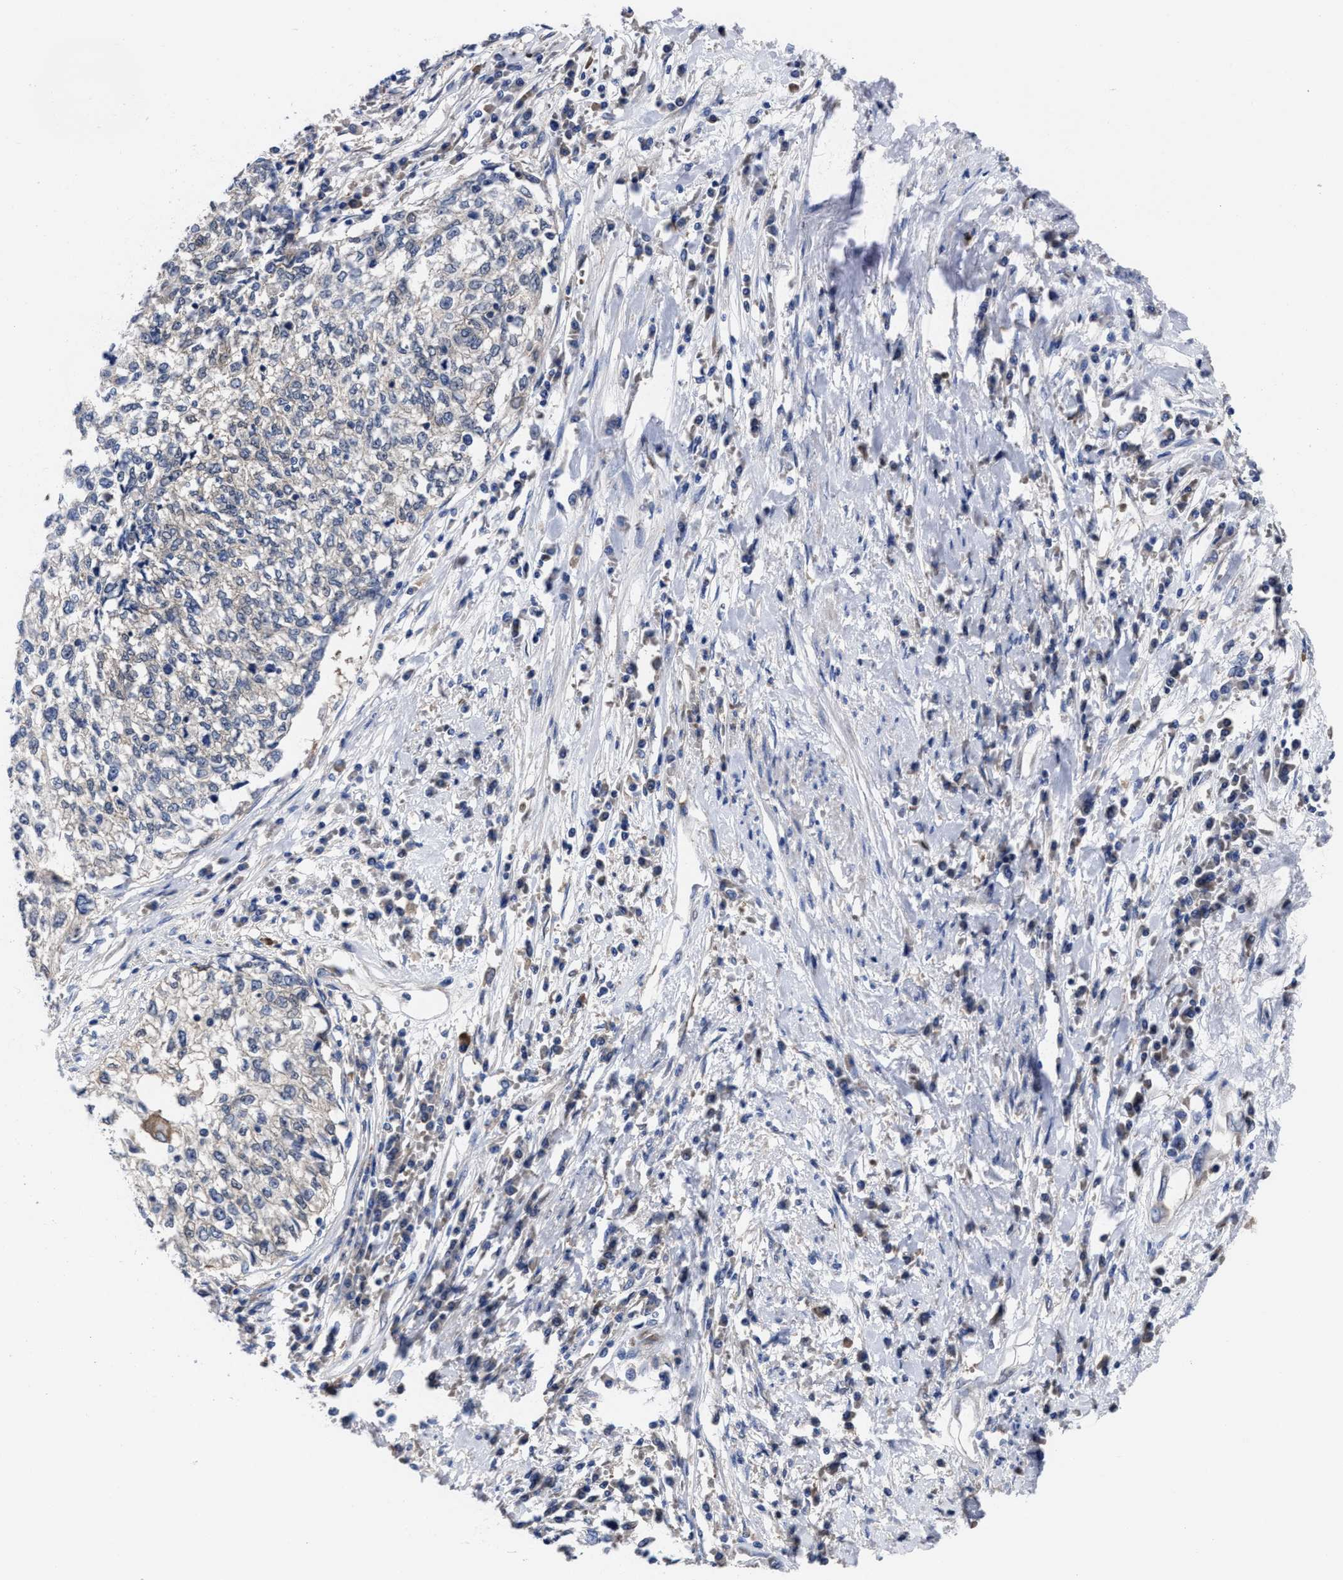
{"staining": {"intensity": "negative", "quantity": "none", "location": "none"}, "tissue": "cervical cancer", "cell_type": "Tumor cells", "image_type": "cancer", "snomed": [{"axis": "morphology", "description": "Squamous cell carcinoma, NOS"}, {"axis": "topography", "description": "Cervix"}], "caption": "Image shows no significant protein staining in tumor cells of cervical cancer (squamous cell carcinoma). Brightfield microscopy of IHC stained with DAB (brown) and hematoxylin (blue), captured at high magnification.", "gene": "TXNDC17", "patient": {"sex": "female", "age": 57}}